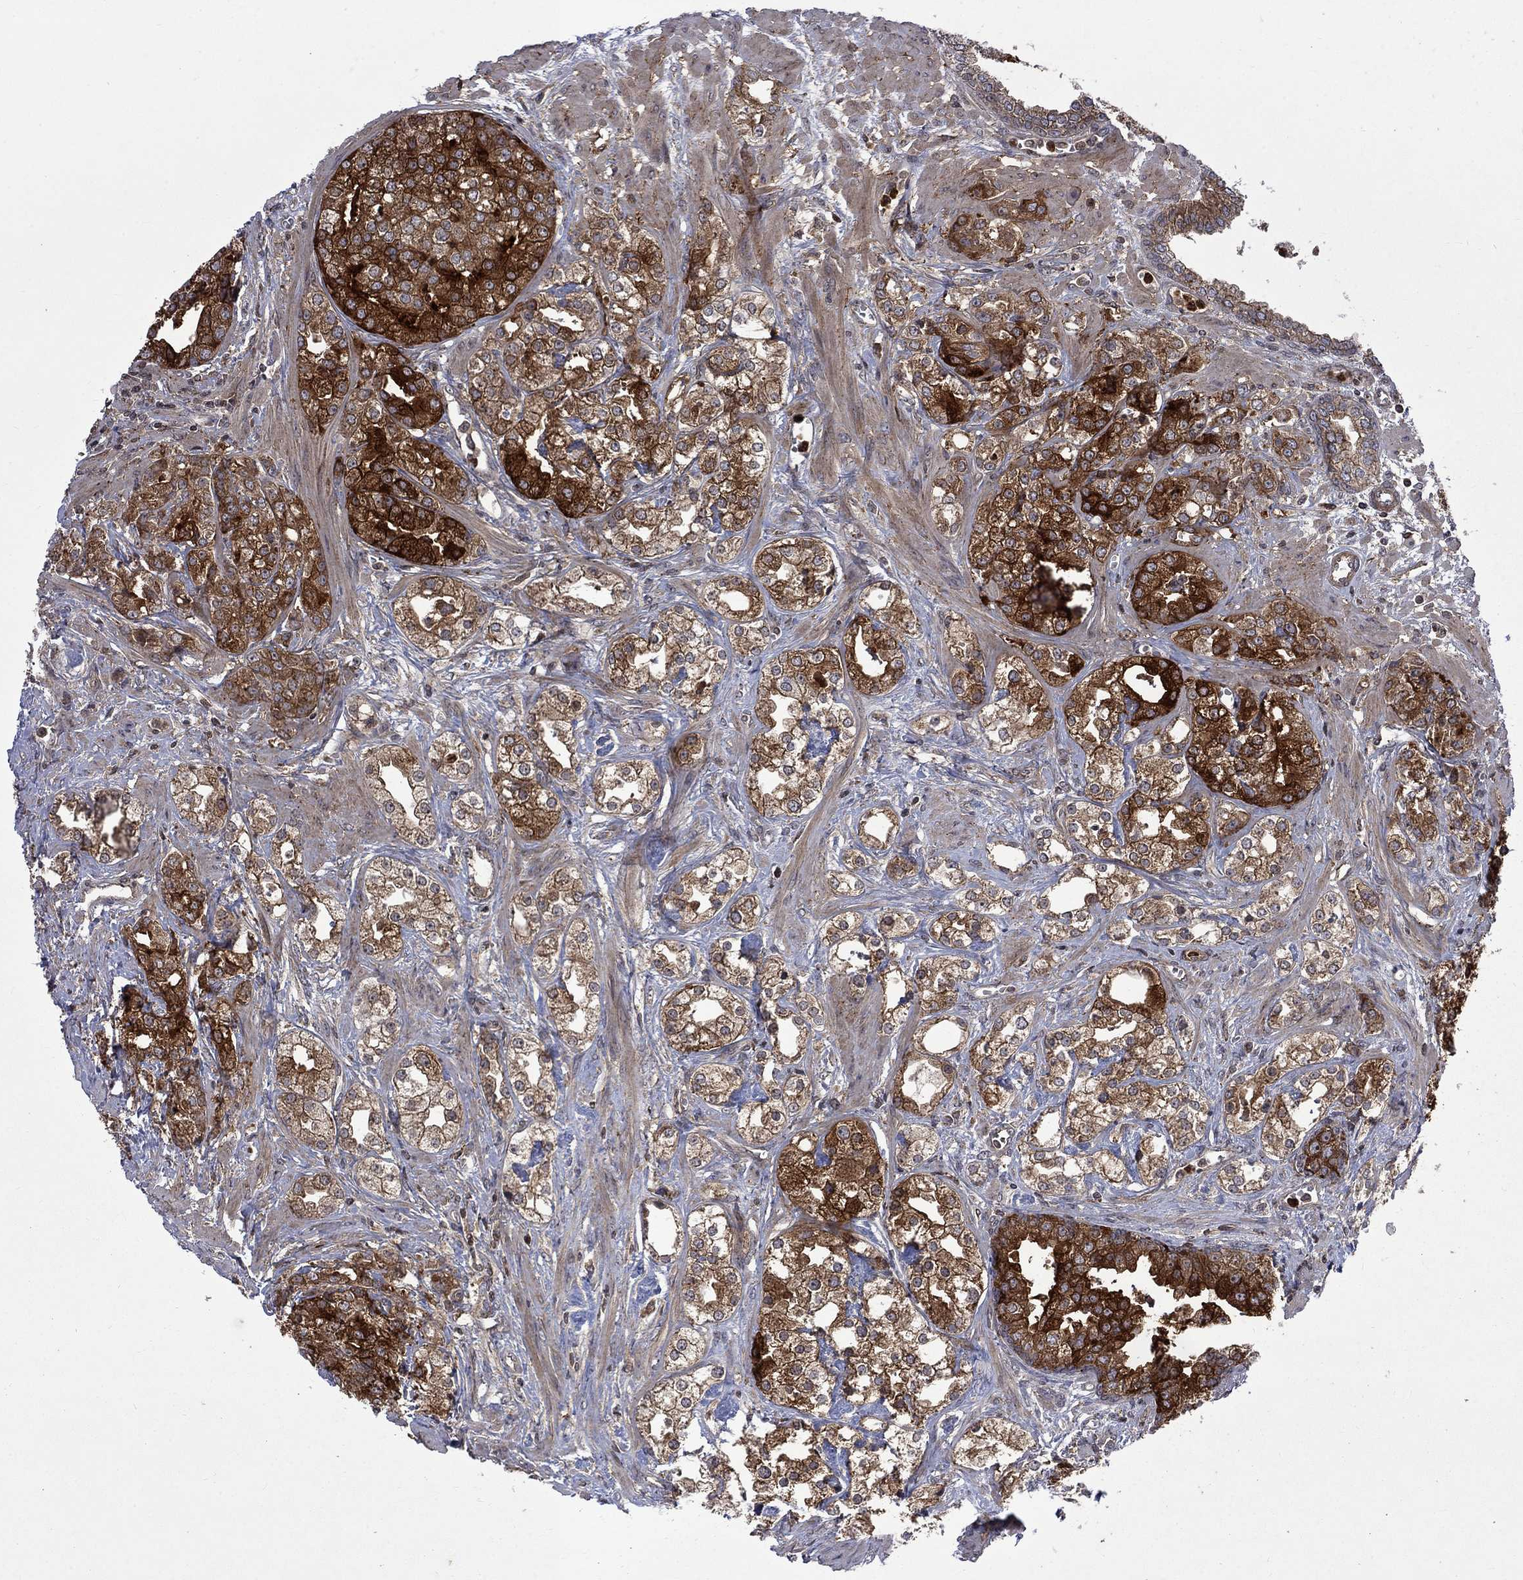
{"staining": {"intensity": "strong", "quantity": "<25%", "location": "cytoplasmic/membranous"}, "tissue": "prostate cancer", "cell_type": "Tumor cells", "image_type": "cancer", "snomed": [{"axis": "morphology", "description": "Adenocarcinoma, NOS"}, {"axis": "topography", "description": "Prostate and seminal vesicle, NOS"}, {"axis": "topography", "description": "Prostate"}], "caption": "Prostate cancer (adenocarcinoma) stained with DAB immunohistochemistry exhibits medium levels of strong cytoplasmic/membranous staining in about <25% of tumor cells.", "gene": "TMEM33", "patient": {"sex": "male", "age": 62}}